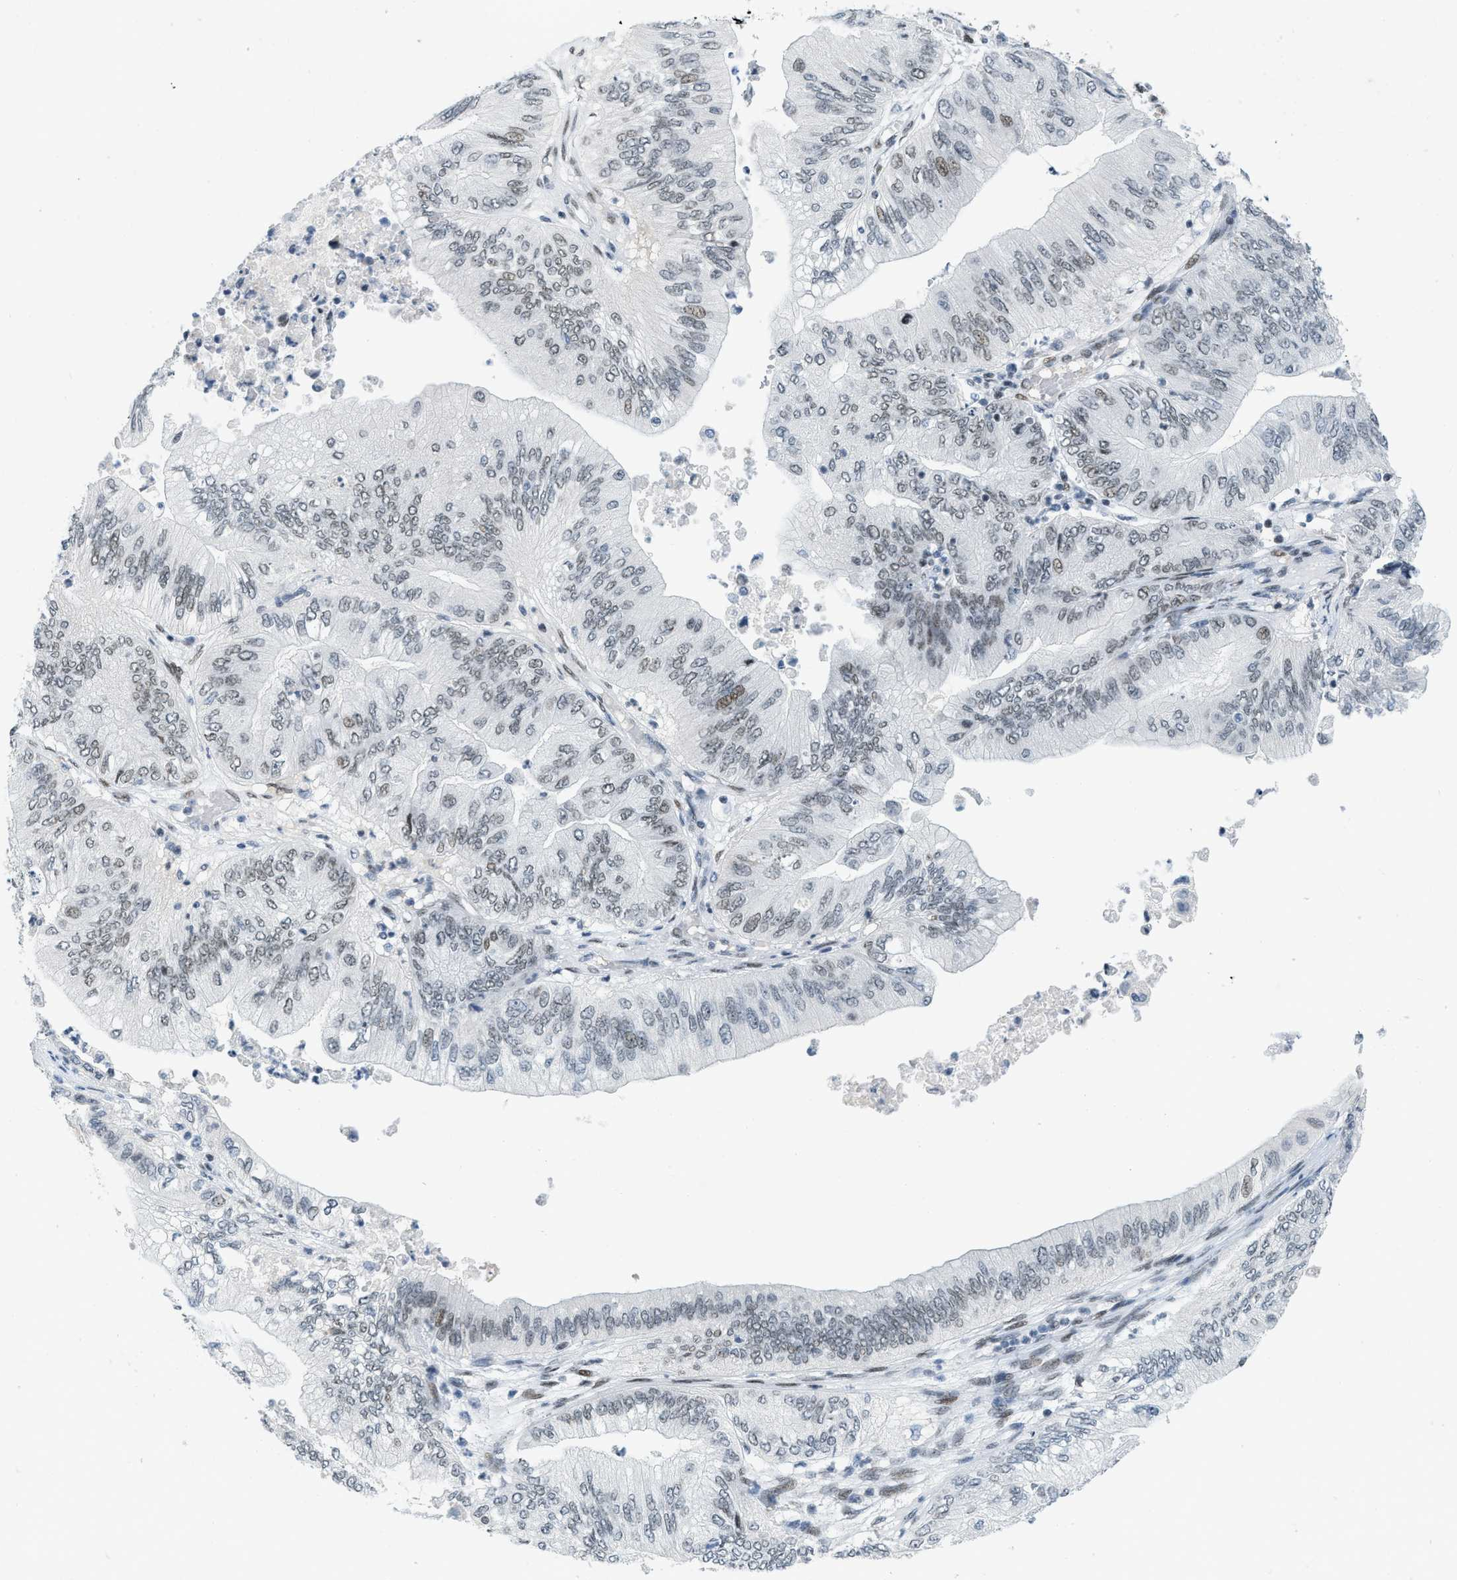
{"staining": {"intensity": "weak", "quantity": "25%-75%", "location": "nuclear"}, "tissue": "ovarian cancer", "cell_type": "Tumor cells", "image_type": "cancer", "snomed": [{"axis": "morphology", "description": "Cystadenocarcinoma, mucinous, NOS"}, {"axis": "topography", "description": "Ovary"}], "caption": "This photomicrograph reveals IHC staining of human ovarian cancer, with low weak nuclear expression in approximately 25%-75% of tumor cells.", "gene": "PBX1", "patient": {"sex": "female", "age": 61}}